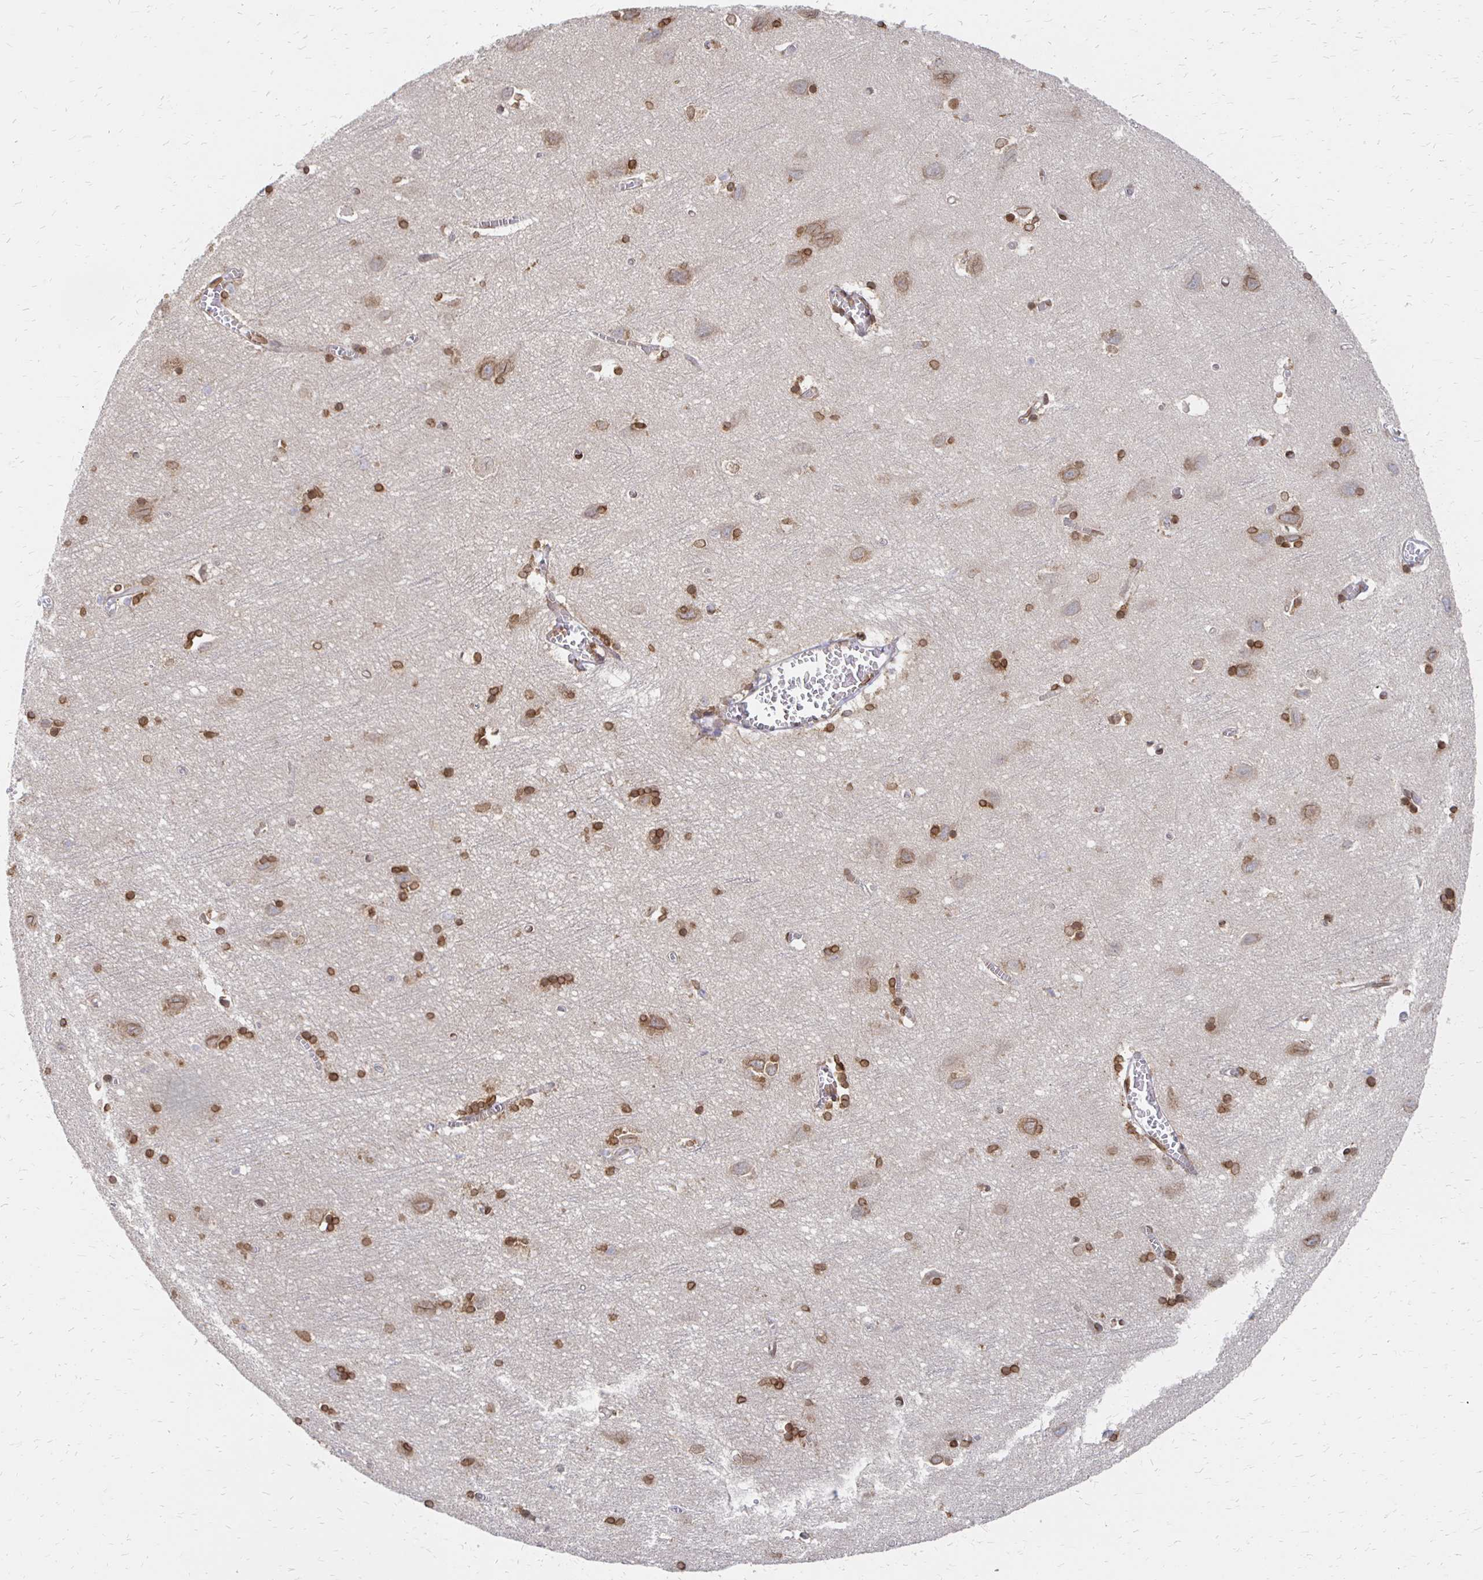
{"staining": {"intensity": "moderate", "quantity": "25%-75%", "location": "cytoplasmic/membranous,nuclear"}, "tissue": "cerebral cortex", "cell_type": "Endothelial cells", "image_type": "normal", "snomed": [{"axis": "morphology", "description": "Normal tissue, NOS"}, {"axis": "topography", "description": "Cerebral cortex"}], "caption": "This micrograph shows immunohistochemistry staining of unremarkable human cerebral cortex, with medium moderate cytoplasmic/membranous,nuclear staining in approximately 25%-75% of endothelial cells.", "gene": "PELI3", "patient": {"sex": "male", "age": 70}}